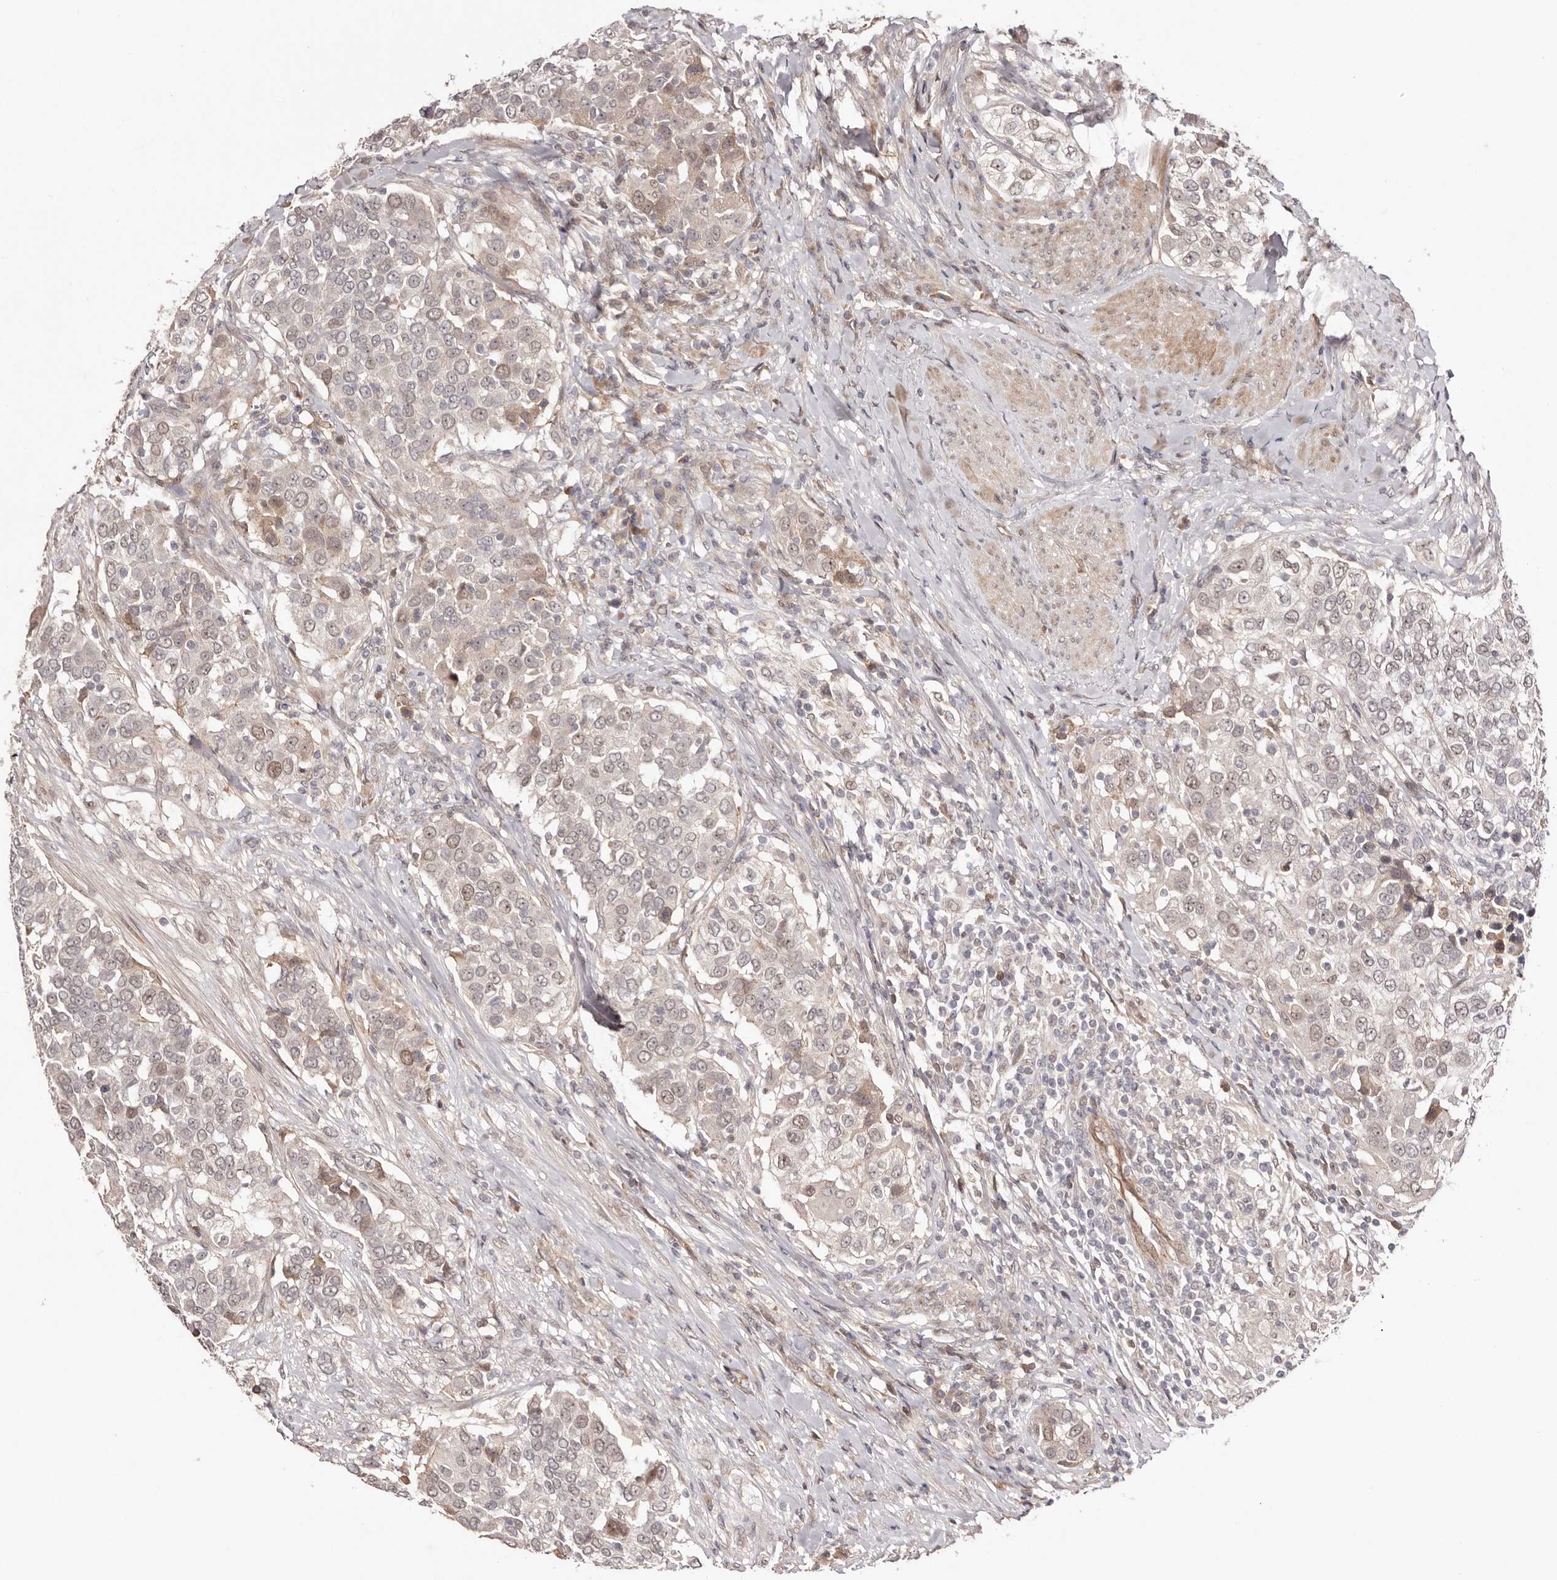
{"staining": {"intensity": "weak", "quantity": "<25%", "location": "cytoplasmic/membranous,nuclear"}, "tissue": "urothelial cancer", "cell_type": "Tumor cells", "image_type": "cancer", "snomed": [{"axis": "morphology", "description": "Urothelial carcinoma, High grade"}, {"axis": "topography", "description": "Urinary bladder"}], "caption": "IHC histopathology image of neoplastic tissue: urothelial carcinoma (high-grade) stained with DAB (3,3'-diaminobenzidine) displays no significant protein expression in tumor cells.", "gene": "EGR3", "patient": {"sex": "female", "age": 80}}